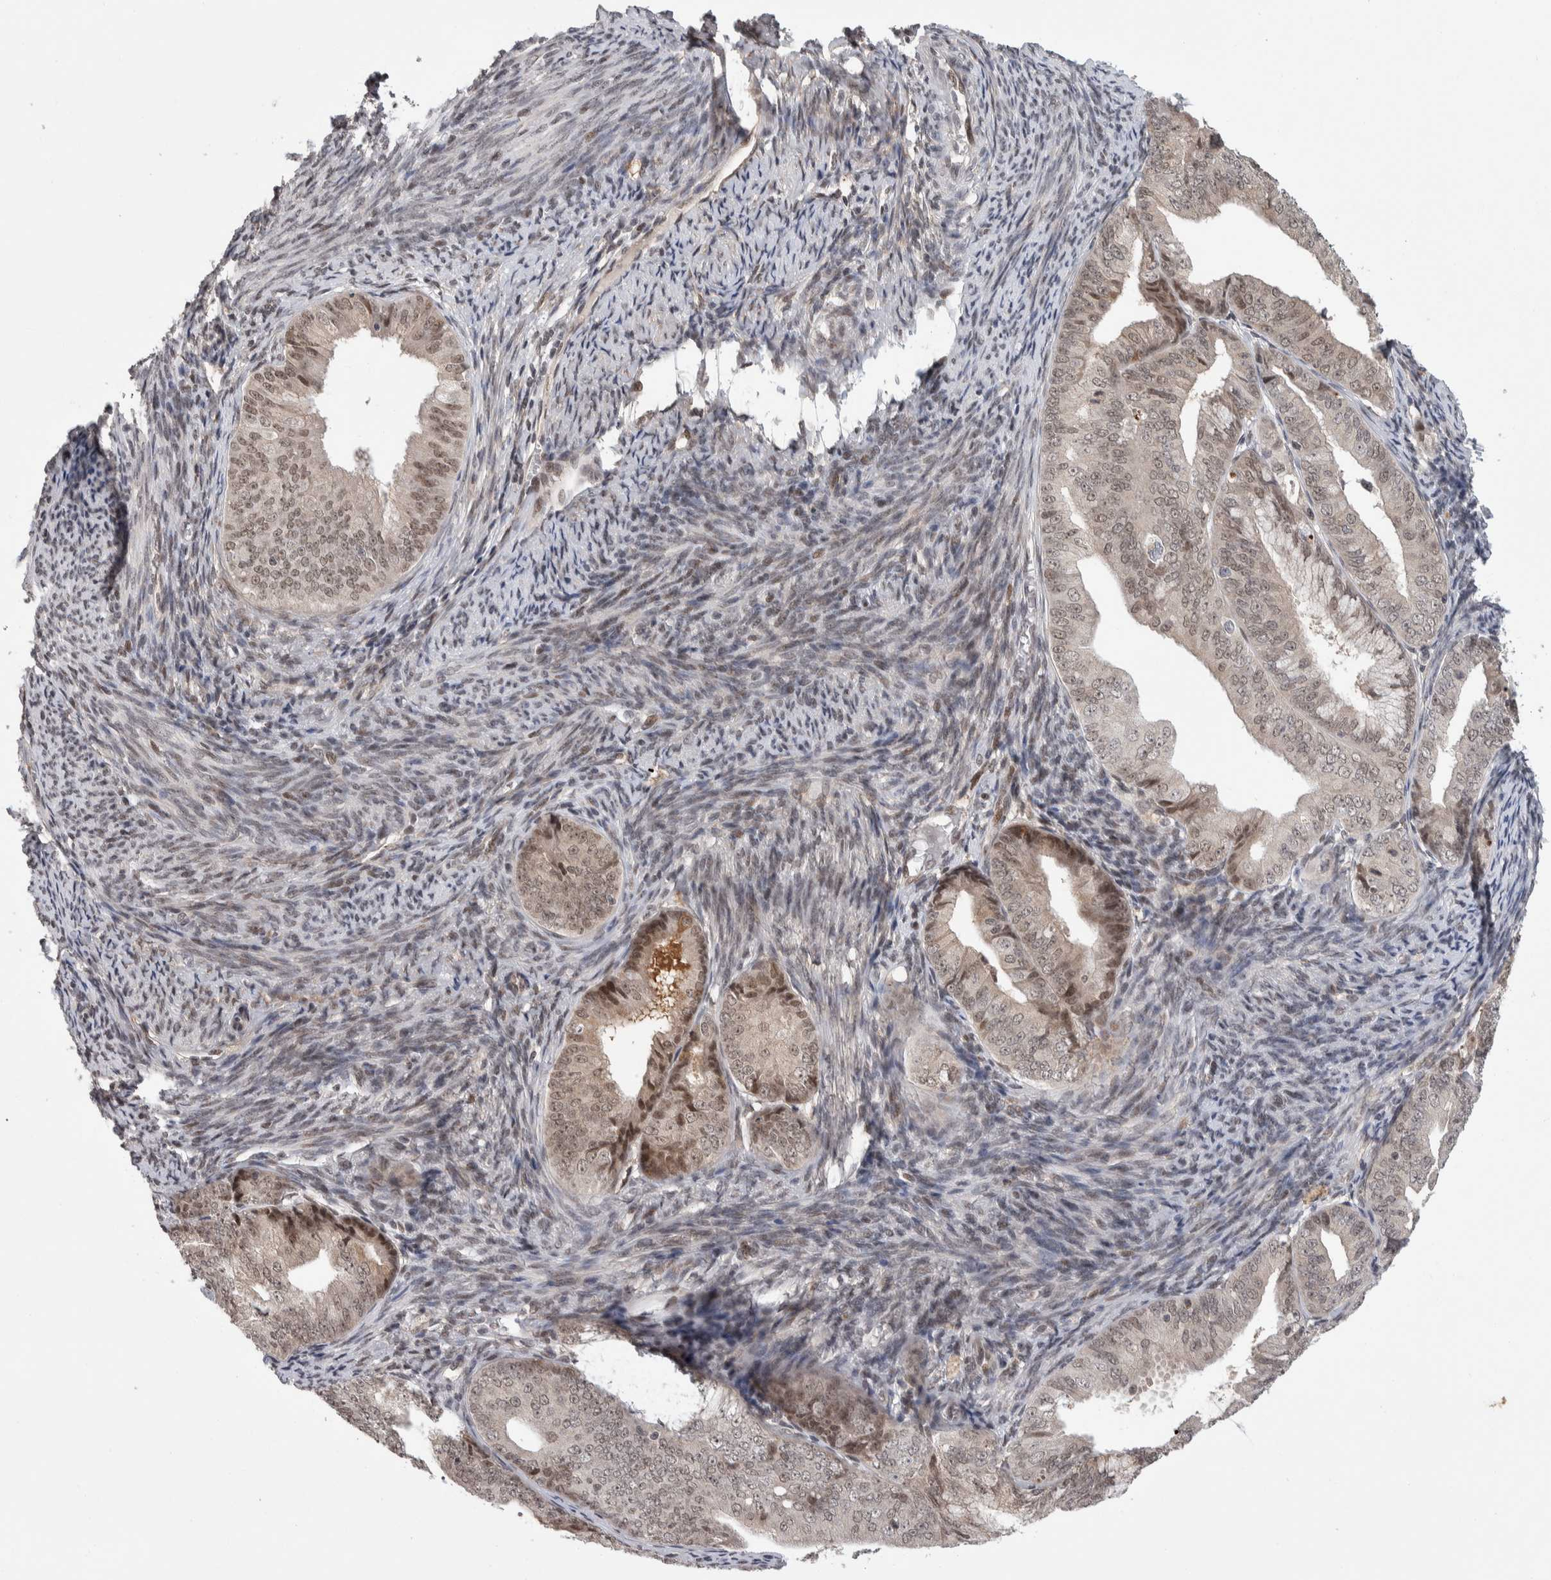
{"staining": {"intensity": "weak", "quantity": "25%-75%", "location": "nuclear"}, "tissue": "endometrial cancer", "cell_type": "Tumor cells", "image_type": "cancer", "snomed": [{"axis": "morphology", "description": "Adenocarcinoma, NOS"}, {"axis": "topography", "description": "Endometrium"}], "caption": "IHC histopathology image of endometrial cancer stained for a protein (brown), which shows low levels of weak nuclear positivity in about 25%-75% of tumor cells.", "gene": "ZSCAN21", "patient": {"sex": "female", "age": 63}}